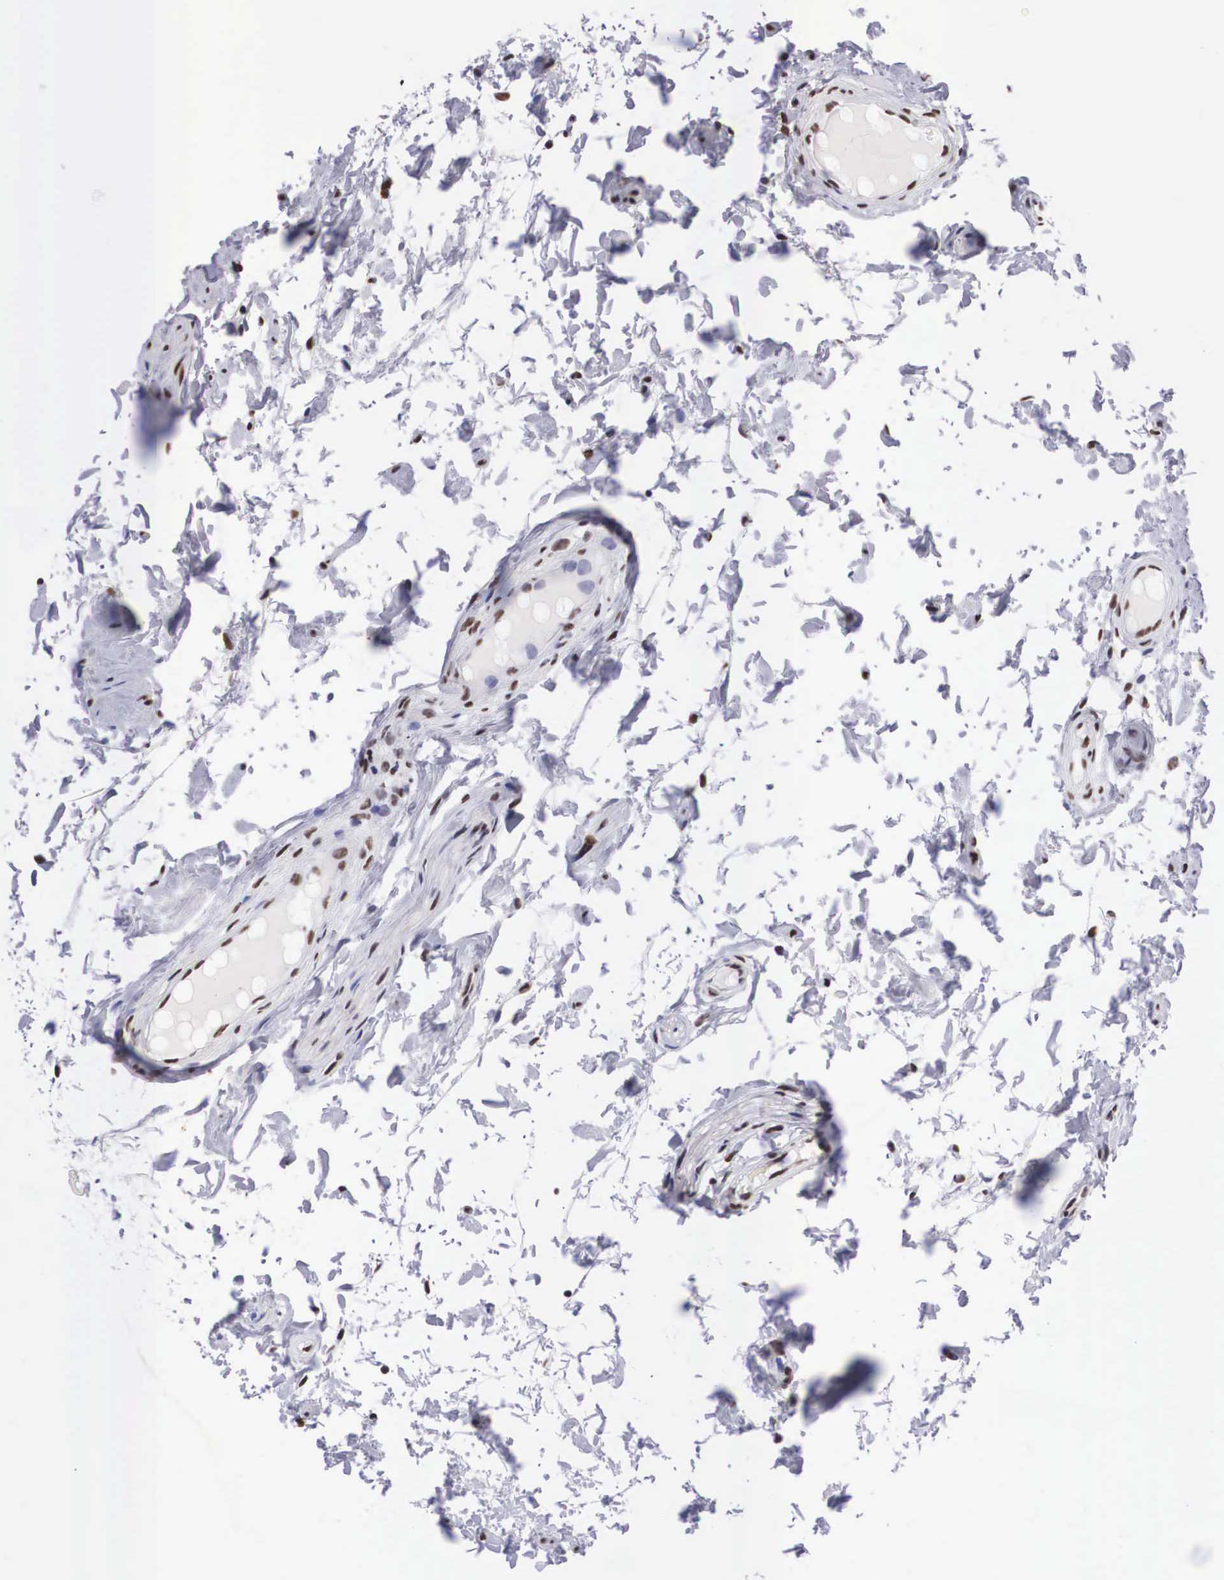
{"staining": {"intensity": "strong", "quantity": ">75%", "location": "nuclear"}, "tissue": "epididymis", "cell_type": "Glandular cells", "image_type": "normal", "snomed": [{"axis": "morphology", "description": "Normal tissue, NOS"}, {"axis": "topography", "description": "Epididymis"}], "caption": "Brown immunohistochemical staining in benign epididymis exhibits strong nuclear staining in about >75% of glandular cells.", "gene": "SF3A1", "patient": {"sex": "male", "age": 52}}